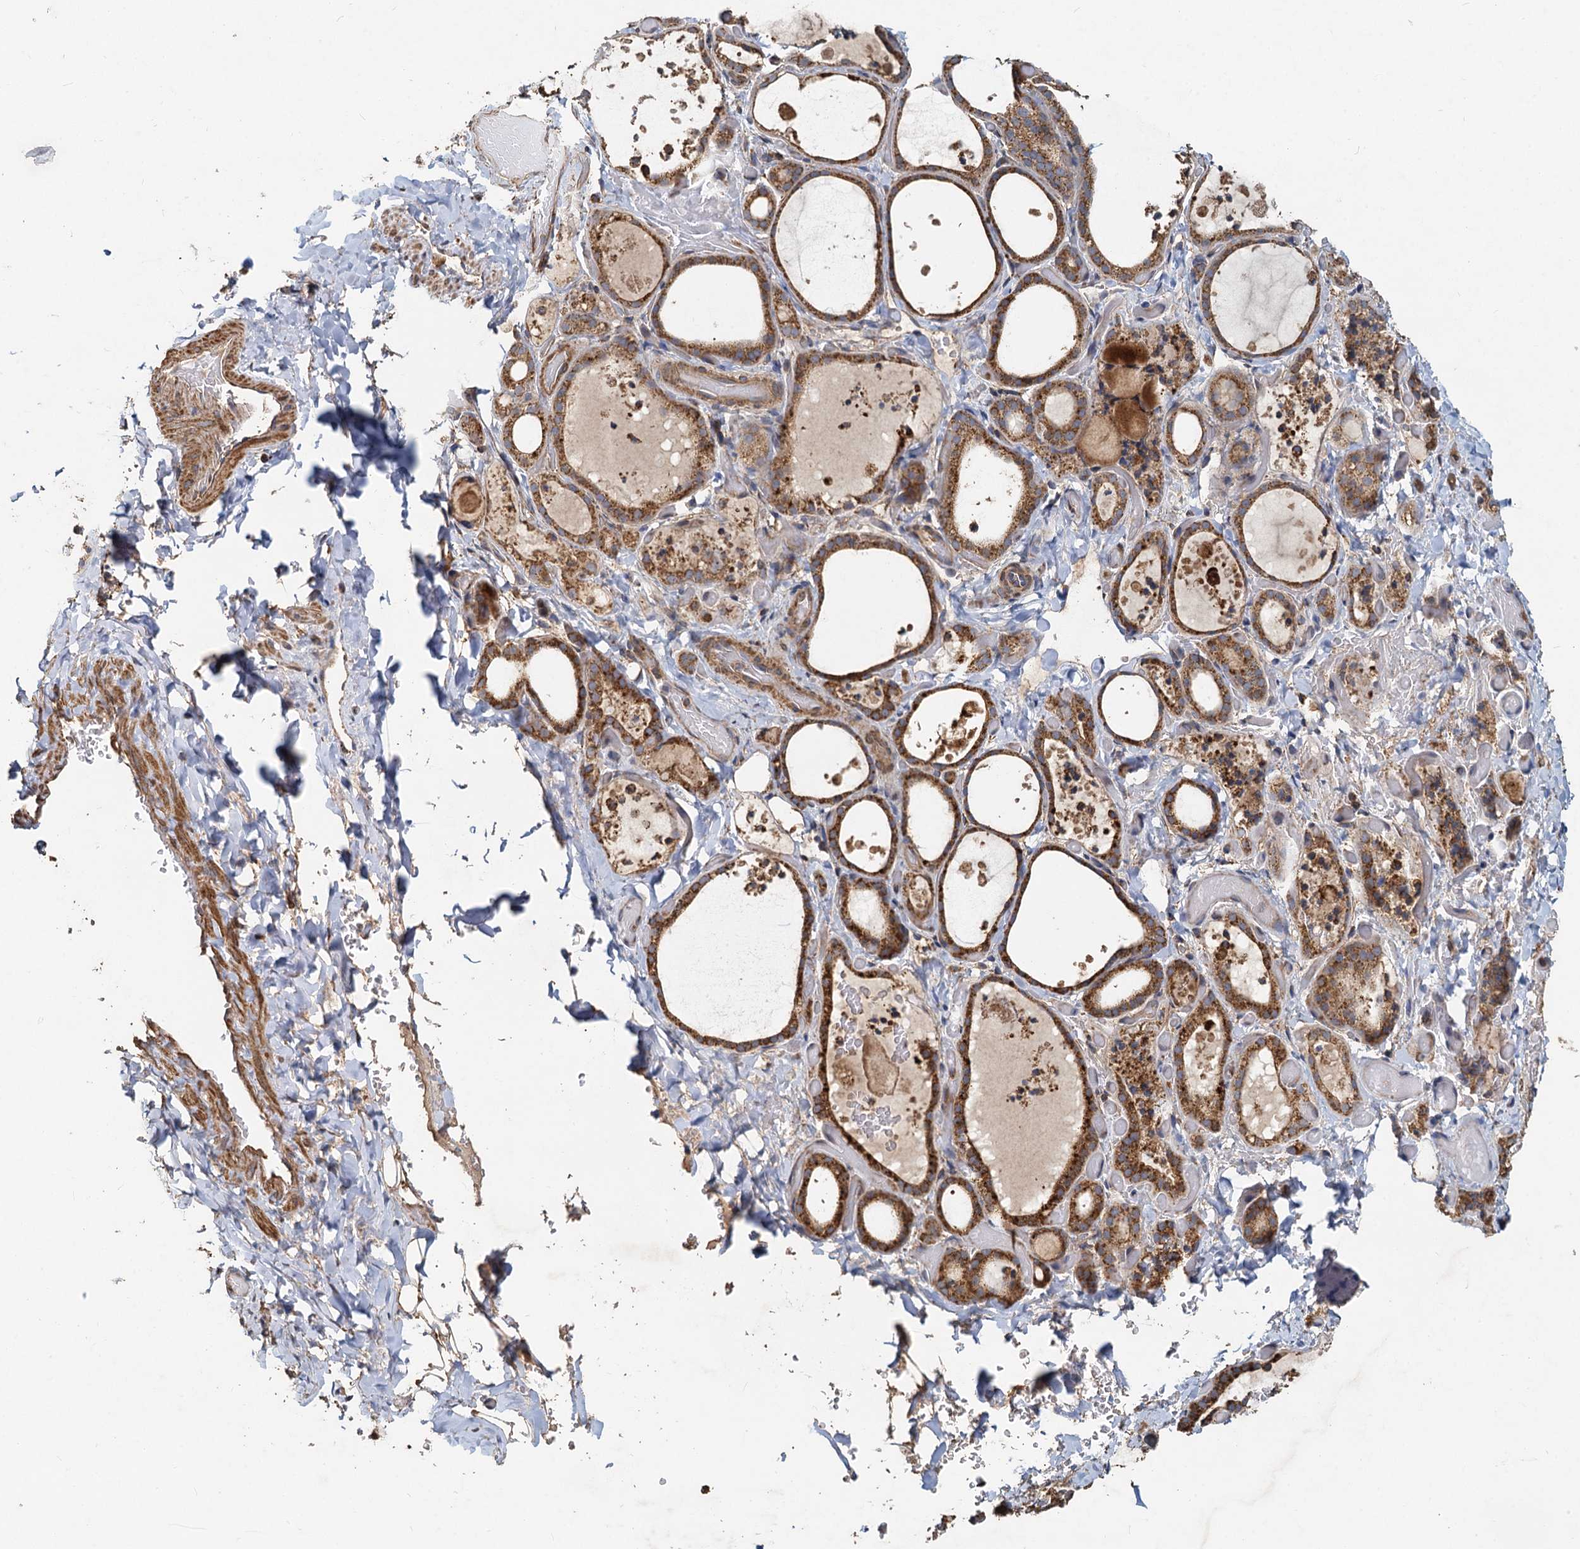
{"staining": {"intensity": "moderate", "quantity": ">75%", "location": "cytoplasmic/membranous"}, "tissue": "thyroid gland", "cell_type": "Glandular cells", "image_type": "normal", "snomed": [{"axis": "morphology", "description": "Normal tissue, NOS"}, {"axis": "topography", "description": "Thyroid gland"}], "caption": "Immunohistochemistry (DAB (3,3'-diaminobenzidine)) staining of benign thyroid gland exhibits moderate cytoplasmic/membranous protein positivity in approximately >75% of glandular cells.", "gene": "SDS", "patient": {"sex": "female", "age": 44}}